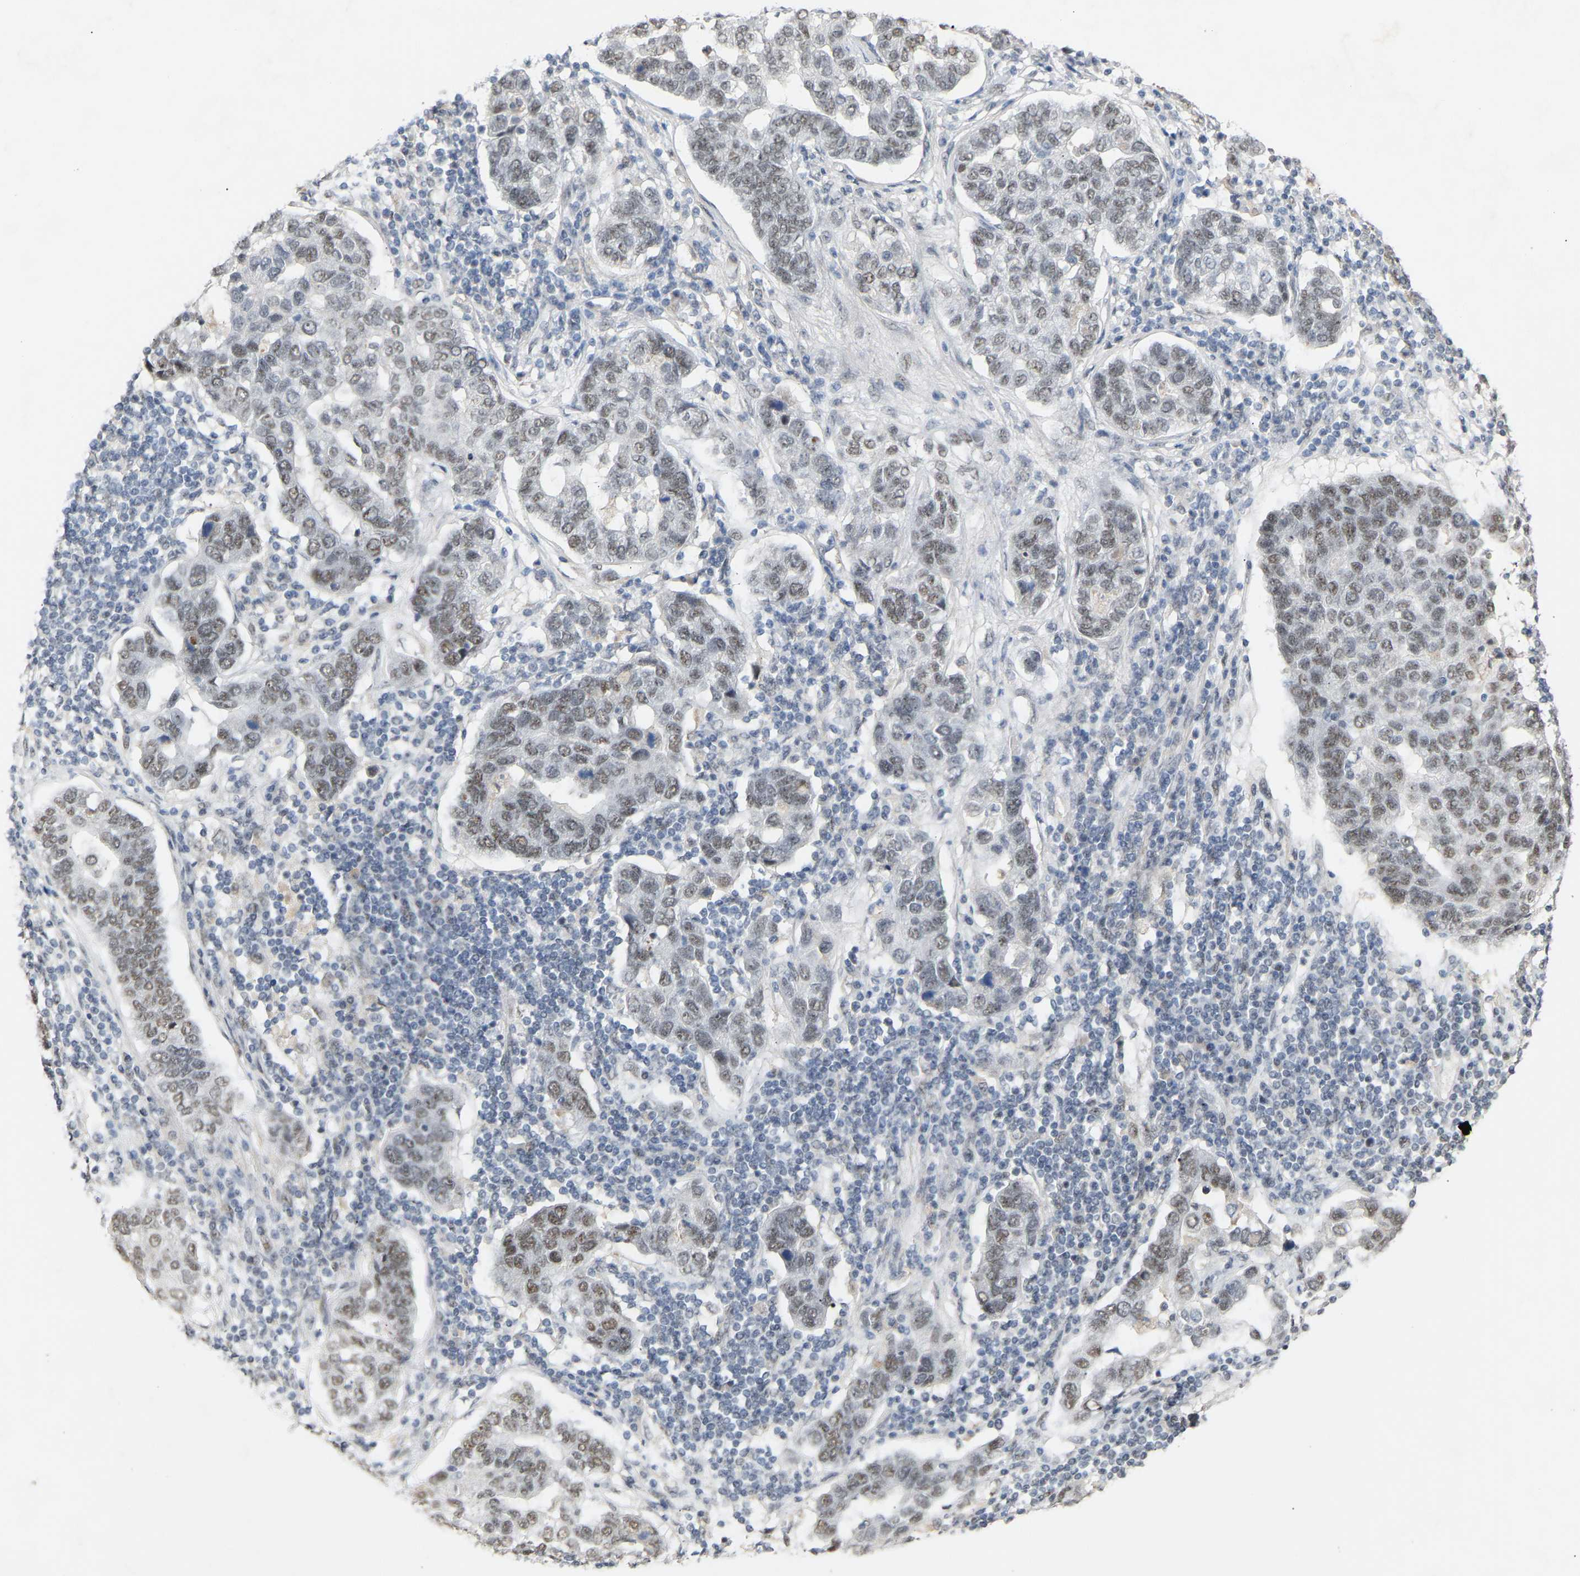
{"staining": {"intensity": "weak", "quantity": "<25%", "location": "nuclear"}, "tissue": "pancreatic cancer", "cell_type": "Tumor cells", "image_type": "cancer", "snomed": [{"axis": "morphology", "description": "Adenocarcinoma, NOS"}, {"axis": "topography", "description": "Pancreas"}], "caption": "High power microscopy photomicrograph of an immunohistochemistry image of adenocarcinoma (pancreatic), revealing no significant positivity in tumor cells. The staining is performed using DAB brown chromogen with nuclei counter-stained in using hematoxylin.", "gene": "NELFB", "patient": {"sex": "female", "age": 61}}